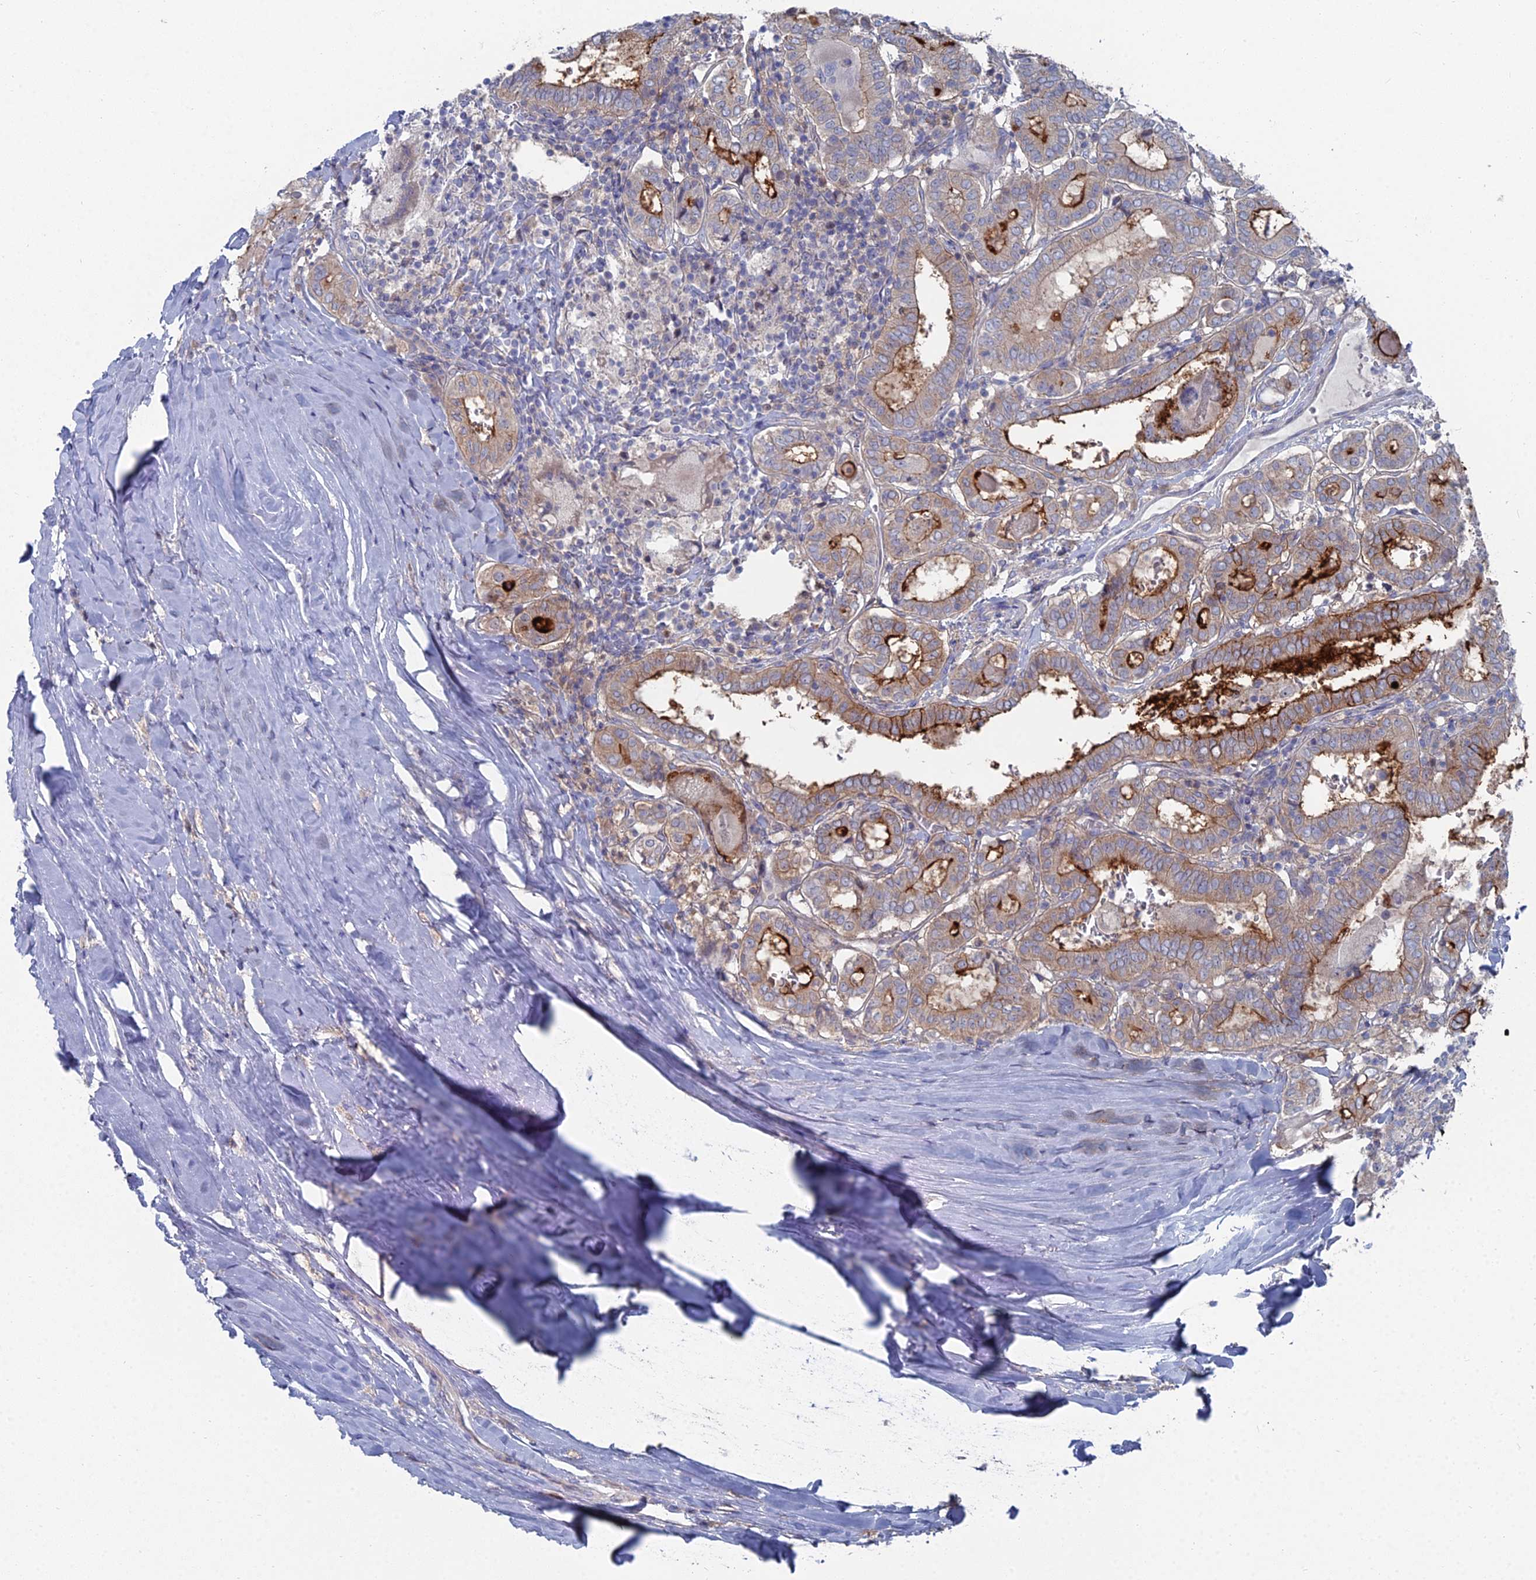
{"staining": {"intensity": "moderate", "quantity": "<25%", "location": "cytoplasmic/membranous"}, "tissue": "thyroid cancer", "cell_type": "Tumor cells", "image_type": "cancer", "snomed": [{"axis": "morphology", "description": "Papillary adenocarcinoma, NOS"}, {"axis": "topography", "description": "Thyroid gland"}], "caption": "IHC image of neoplastic tissue: human thyroid papillary adenocarcinoma stained using IHC exhibits low levels of moderate protein expression localized specifically in the cytoplasmic/membranous of tumor cells, appearing as a cytoplasmic/membranous brown color.", "gene": "CCDC149", "patient": {"sex": "female", "age": 72}}